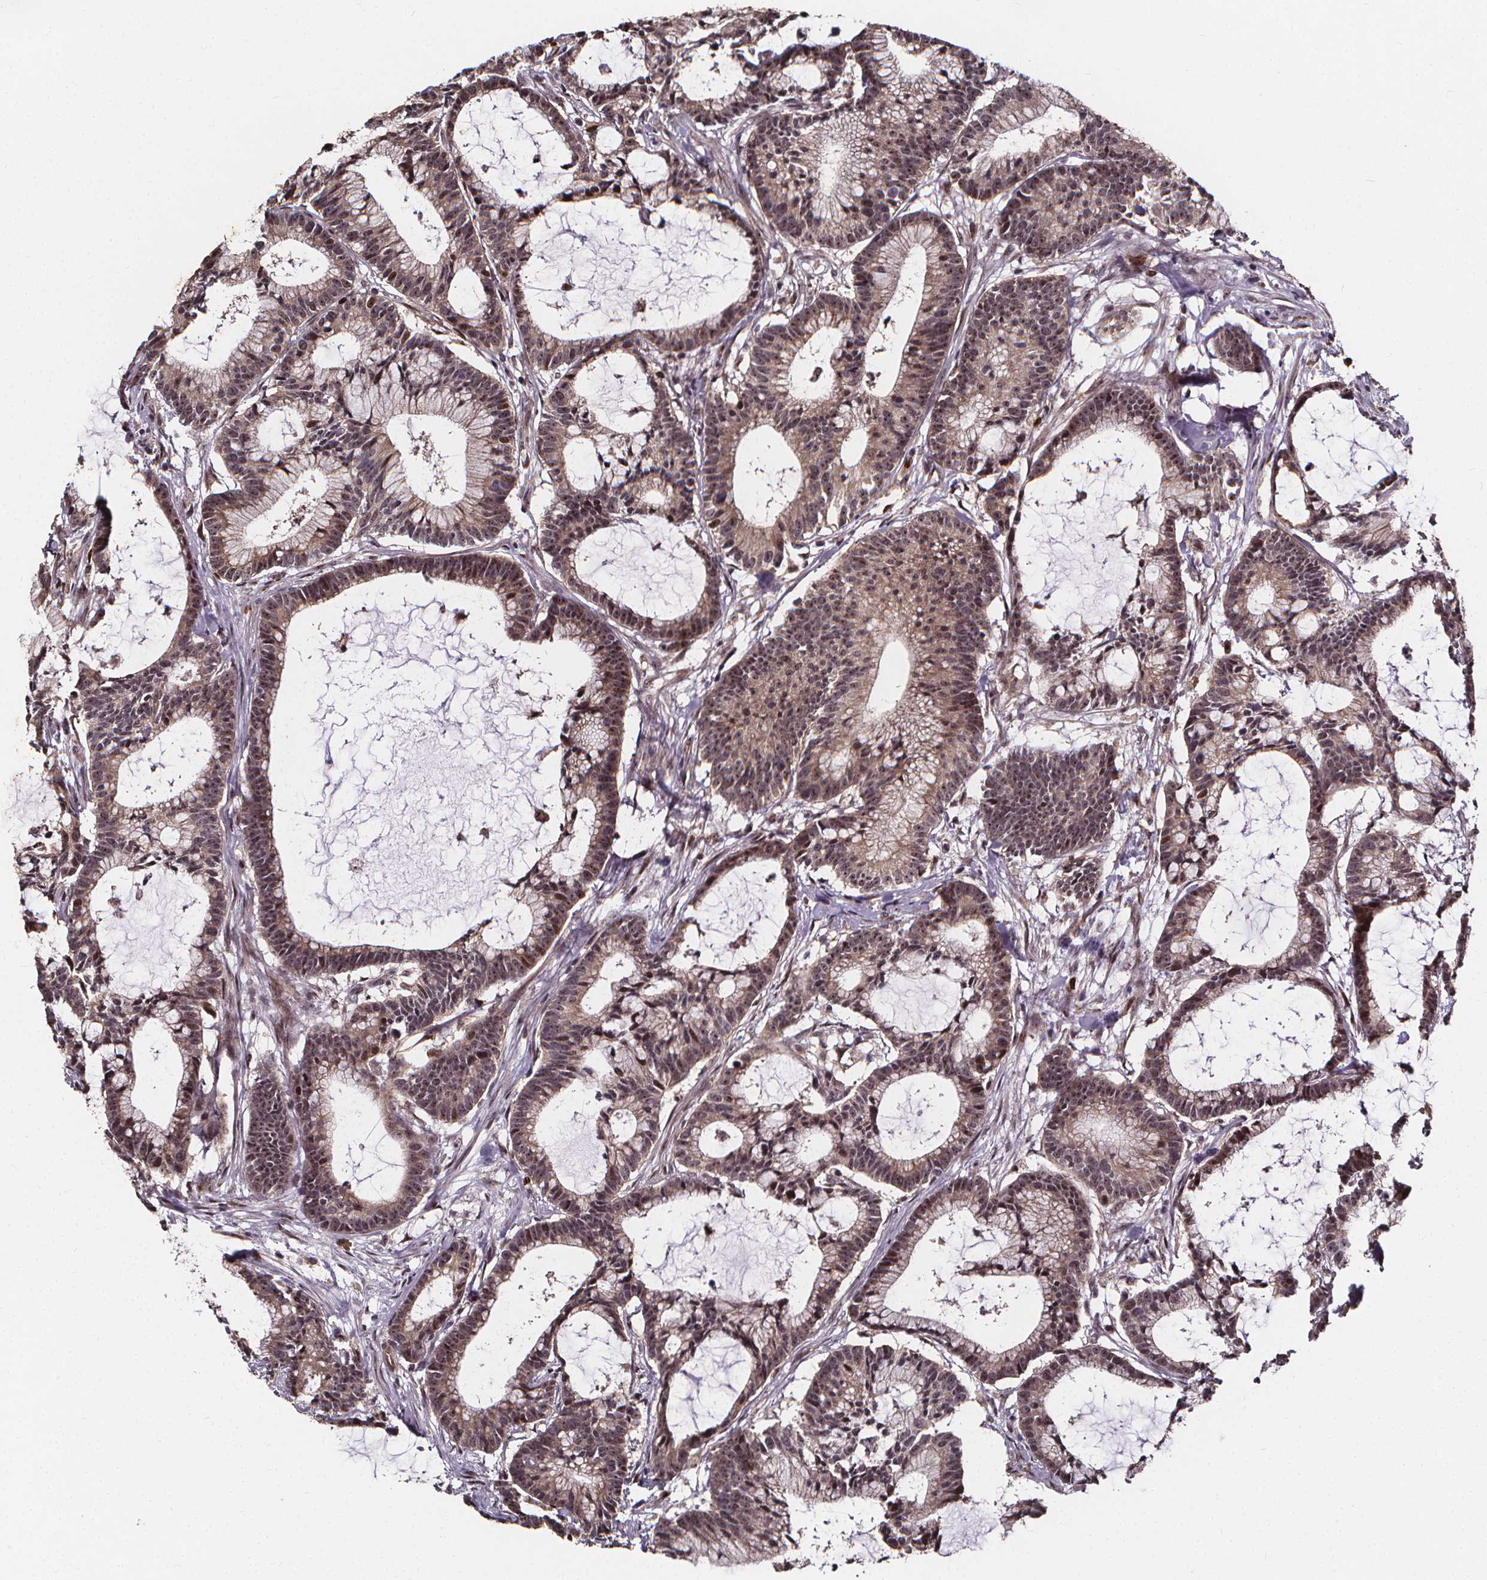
{"staining": {"intensity": "moderate", "quantity": "25%-75%", "location": "nuclear"}, "tissue": "colorectal cancer", "cell_type": "Tumor cells", "image_type": "cancer", "snomed": [{"axis": "morphology", "description": "Adenocarcinoma, NOS"}, {"axis": "topography", "description": "Colon"}], "caption": "Colorectal cancer (adenocarcinoma) stained with immunohistochemistry (IHC) demonstrates moderate nuclear staining in approximately 25%-75% of tumor cells.", "gene": "DDIT3", "patient": {"sex": "female", "age": 78}}